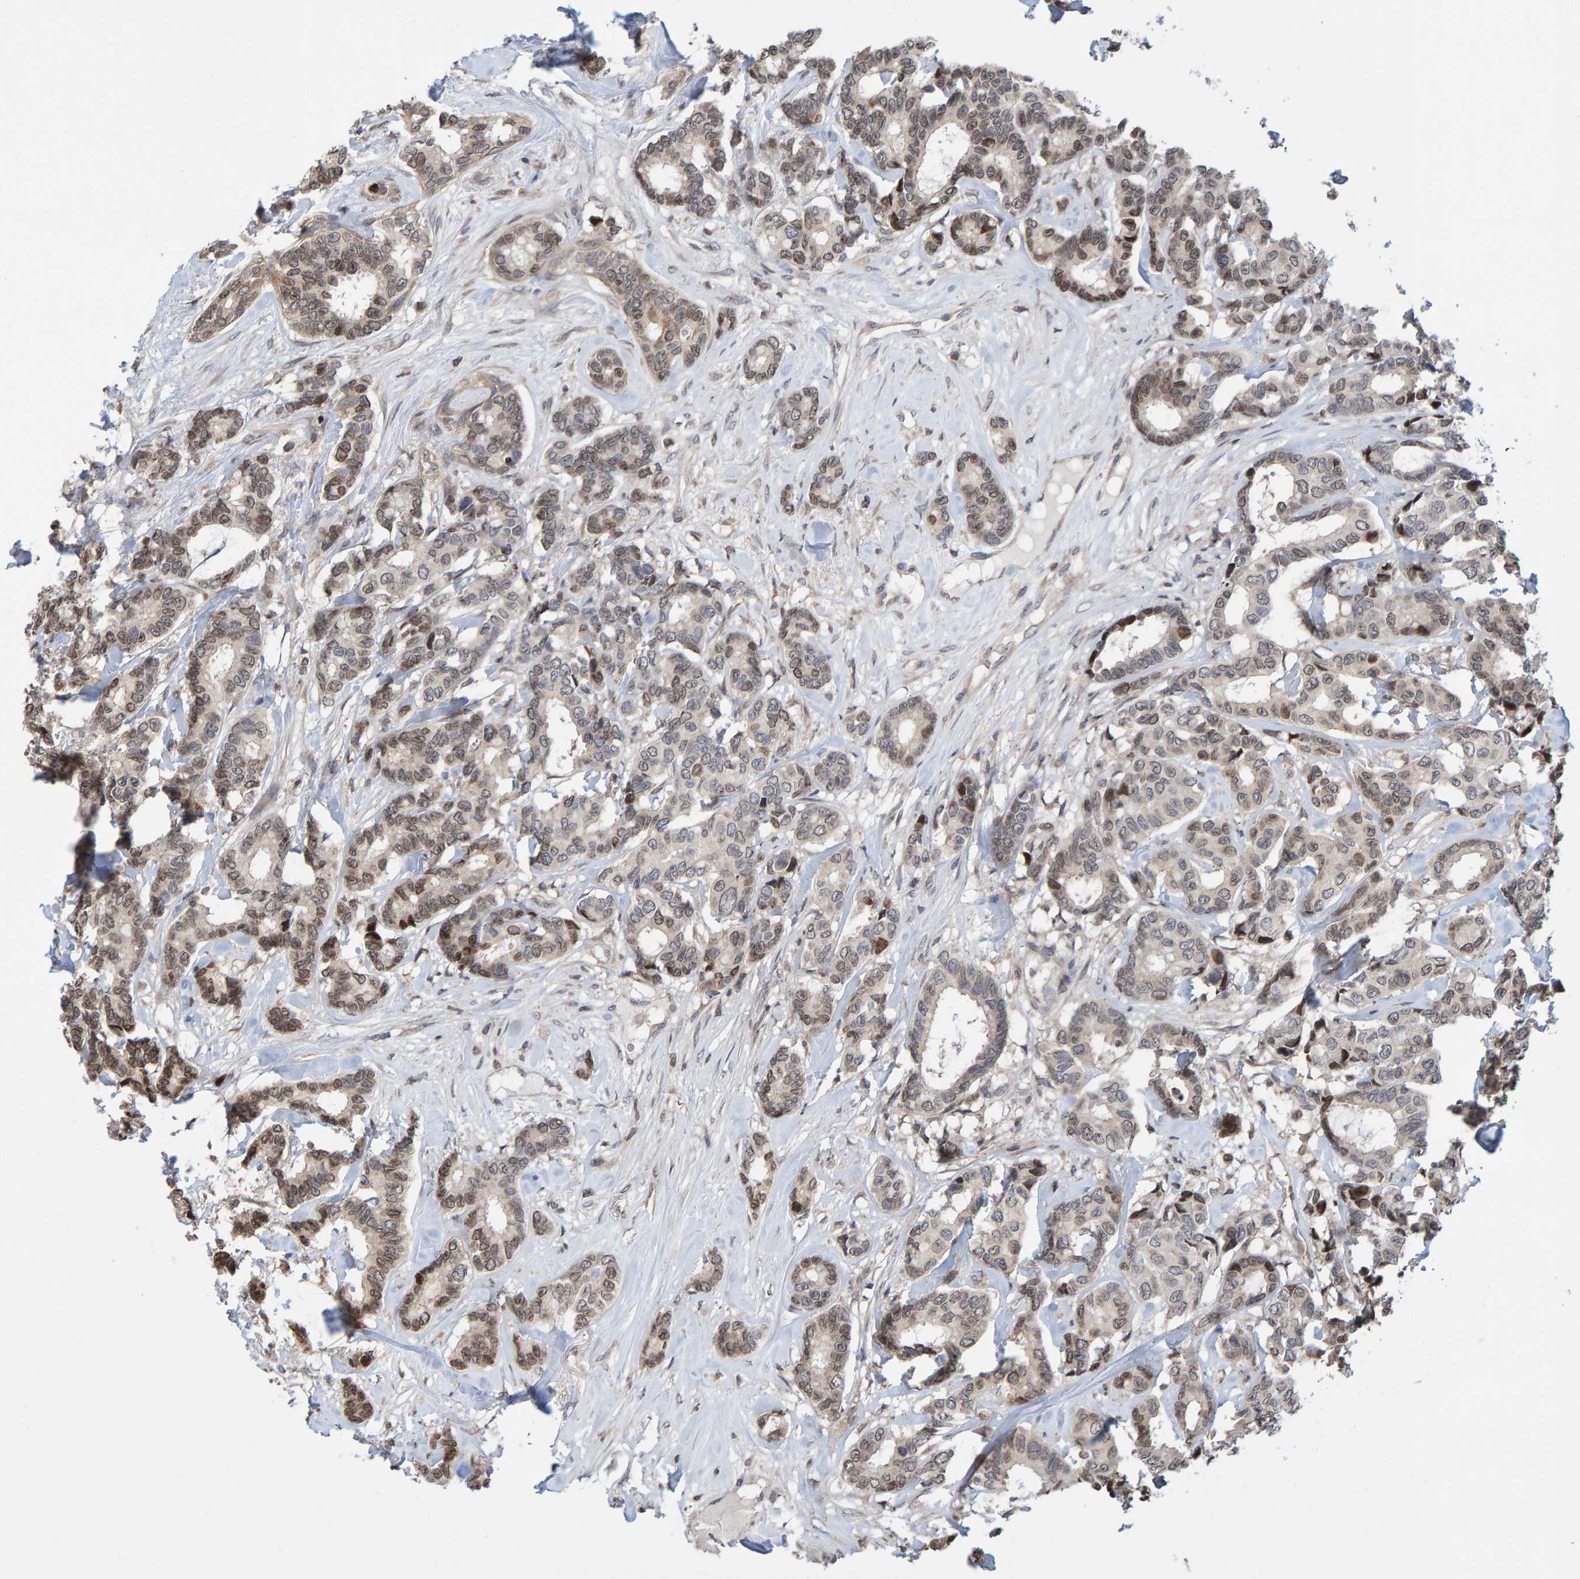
{"staining": {"intensity": "moderate", "quantity": "25%-75%", "location": "nuclear"}, "tissue": "breast cancer", "cell_type": "Tumor cells", "image_type": "cancer", "snomed": [{"axis": "morphology", "description": "Duct carcinoma"}, {"axis": "topography", "description": "Breast"}], "caption": "Approximately 25%-75% of tumor cells in human breast infiltrating ductal carcinoma reveal moderate nuclear protein positivity as visualized by brown immunohistochemical staining.", "gene": "GAB2", "patient": {"sex": "female", "age": 87}}